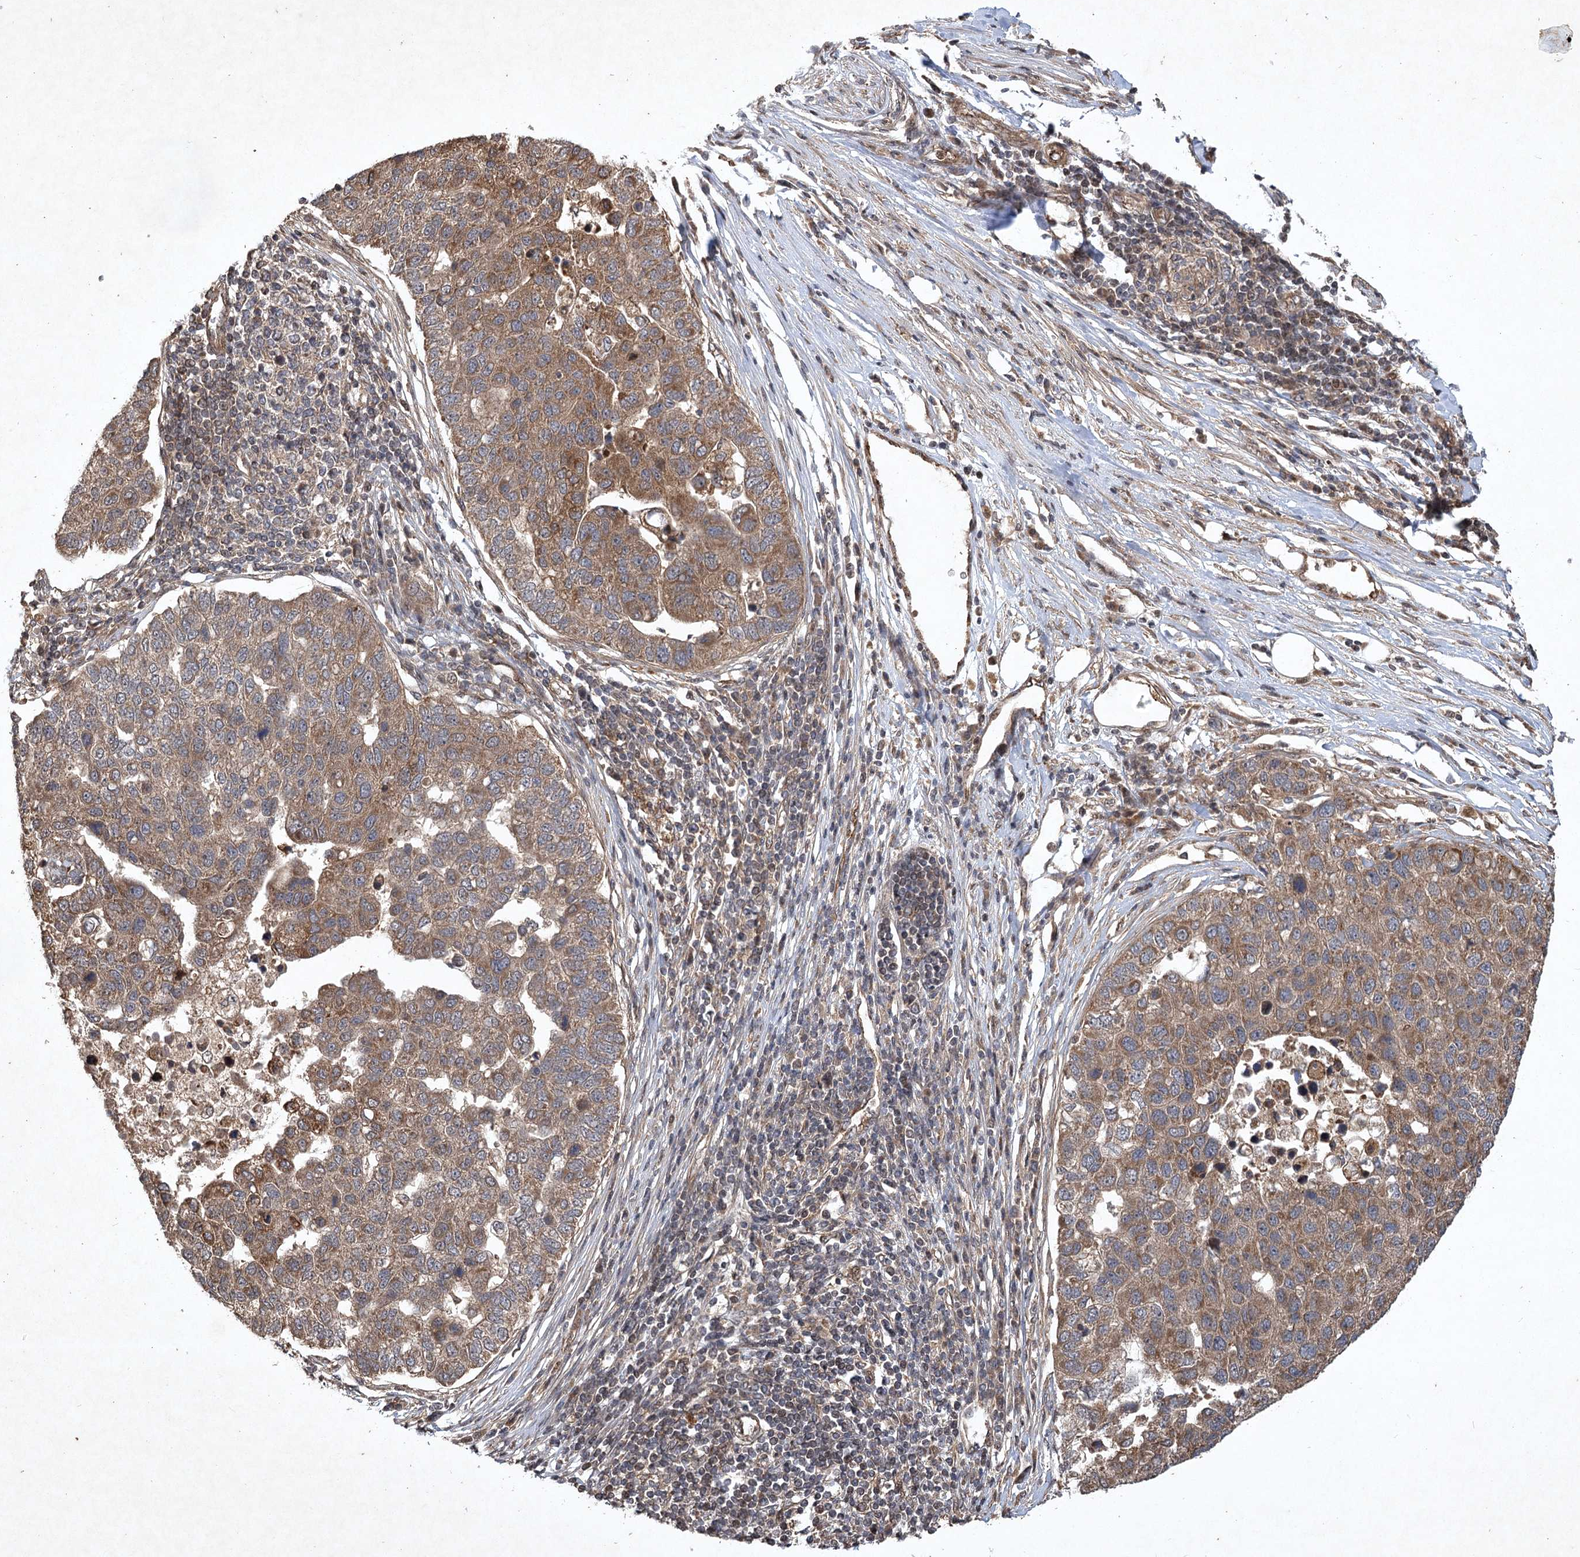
{"staining": {"intensity": "moderate", "quantity": ">75%", "location": "cytoplasmic/membranous"}, "tissue": "pancreatic cancer", "cell_type": "Tumor cells", "image_type": "cancer", "snomed": [{"axis": "morphology", "description": "Adenocarcinoma, NOS"}, {"axis": "topography", "description": "Pancreas"}], "caption": "Human adenocarcinoma (pancreatic) stained for a protein (brown) reveals moderate cytoplasmic/membranous positive staining in approximately >75% of tumor cells.", "gene": "INSIG2", "patient": {"sex": "female", "age": 61}}